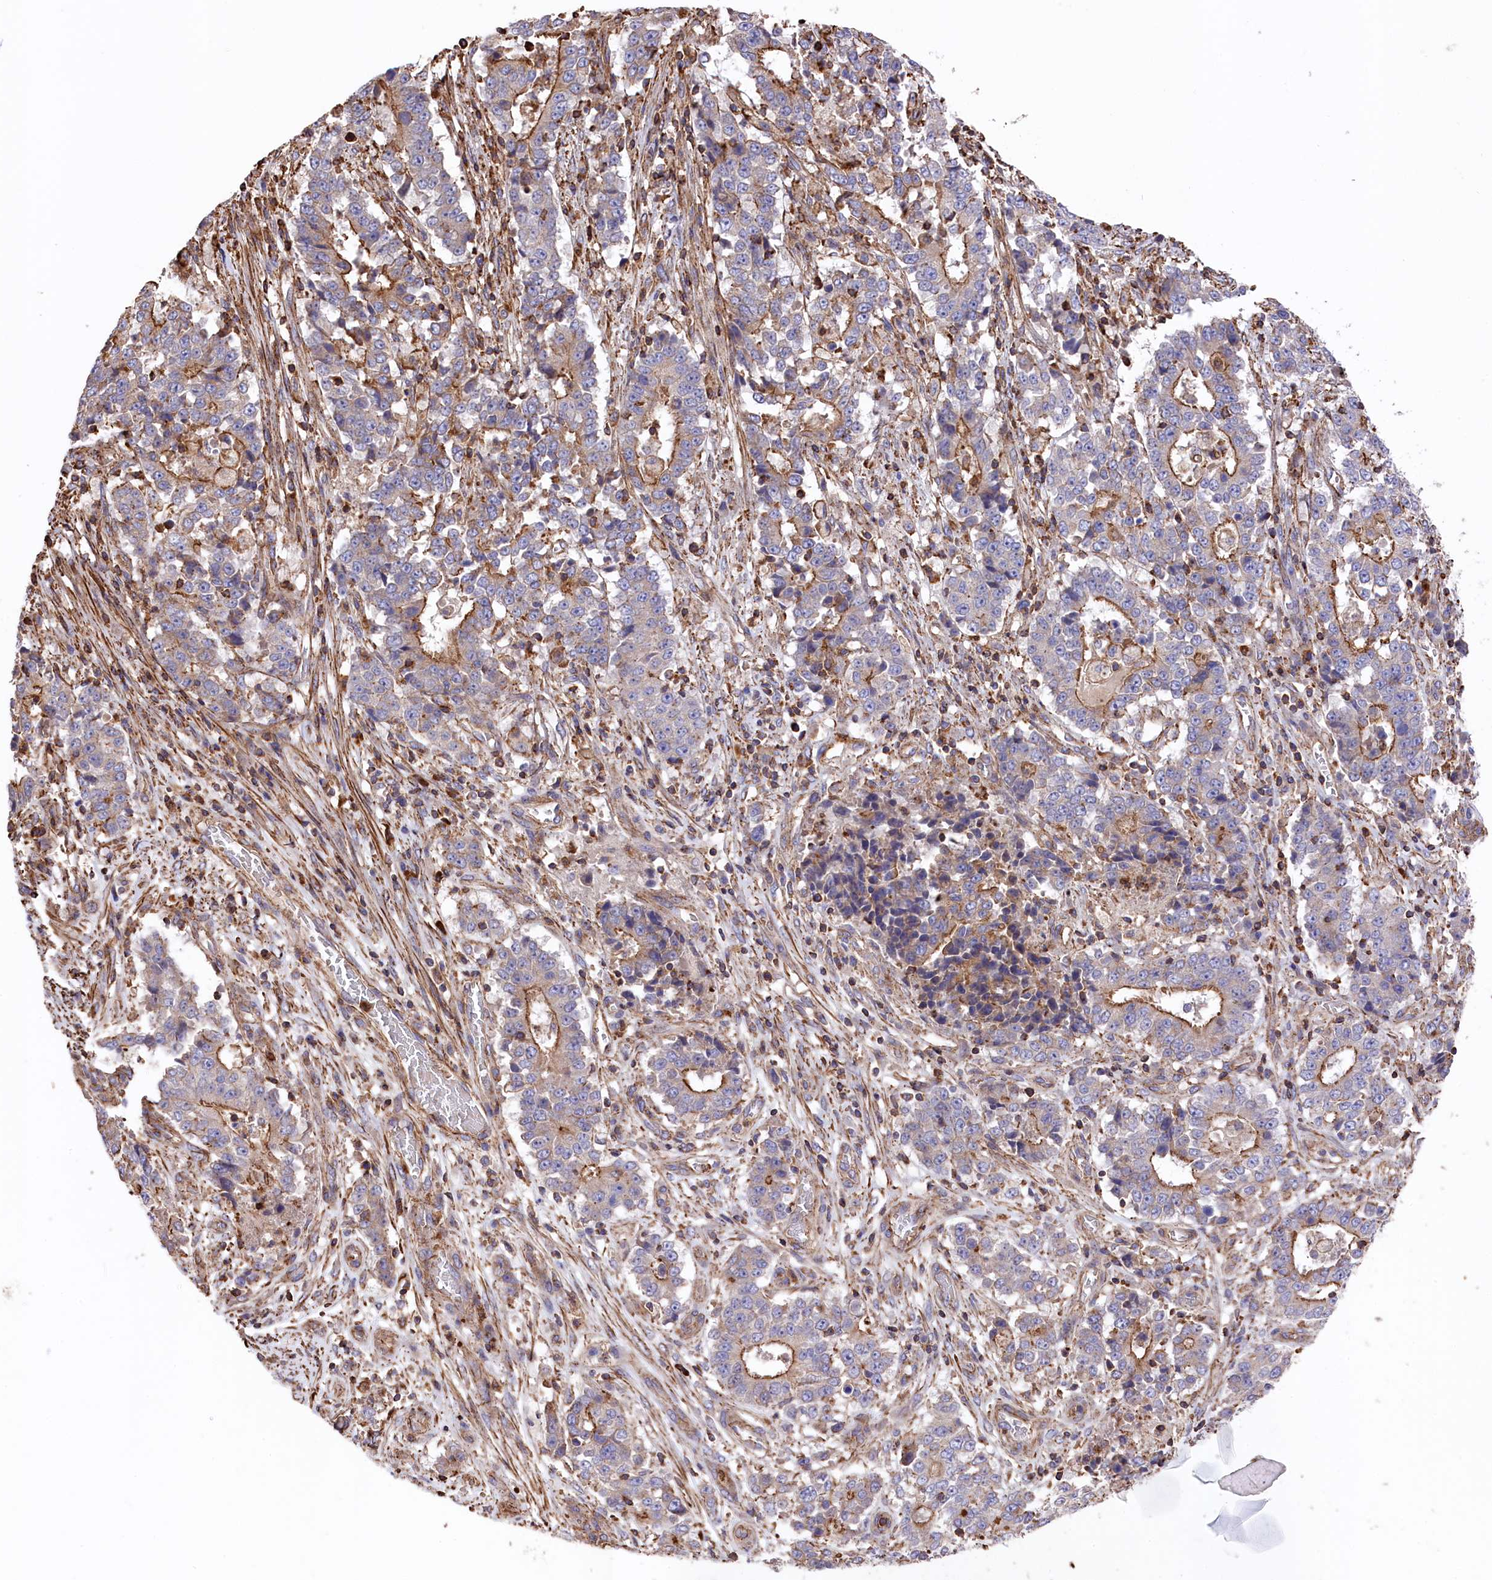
{"staining": {"intensity": "moderate", "quantity": "<25%", "location": "cytoplasmic/membranous"}, "tissue": "stomach cancer", "cell_type": "Tumor cells", "image_type": "cancer", "snomed": [{"axis": "morphology", "description": "Adenocarcinoma, NOS"}, {"axis": "topography", "description": "Stomach"}], "caption": "A brown stain highlights moderate cytoplasmic/membranous expression of a protein in adenocarcinoma (stomach) tumor cells. The staining was performed using DAB, with brown indicating positive protein expression. Nuclei are stained blue with hematoxylin.", "gene": "RAPSN", "patient": {"sex": "male", "age": 59}}